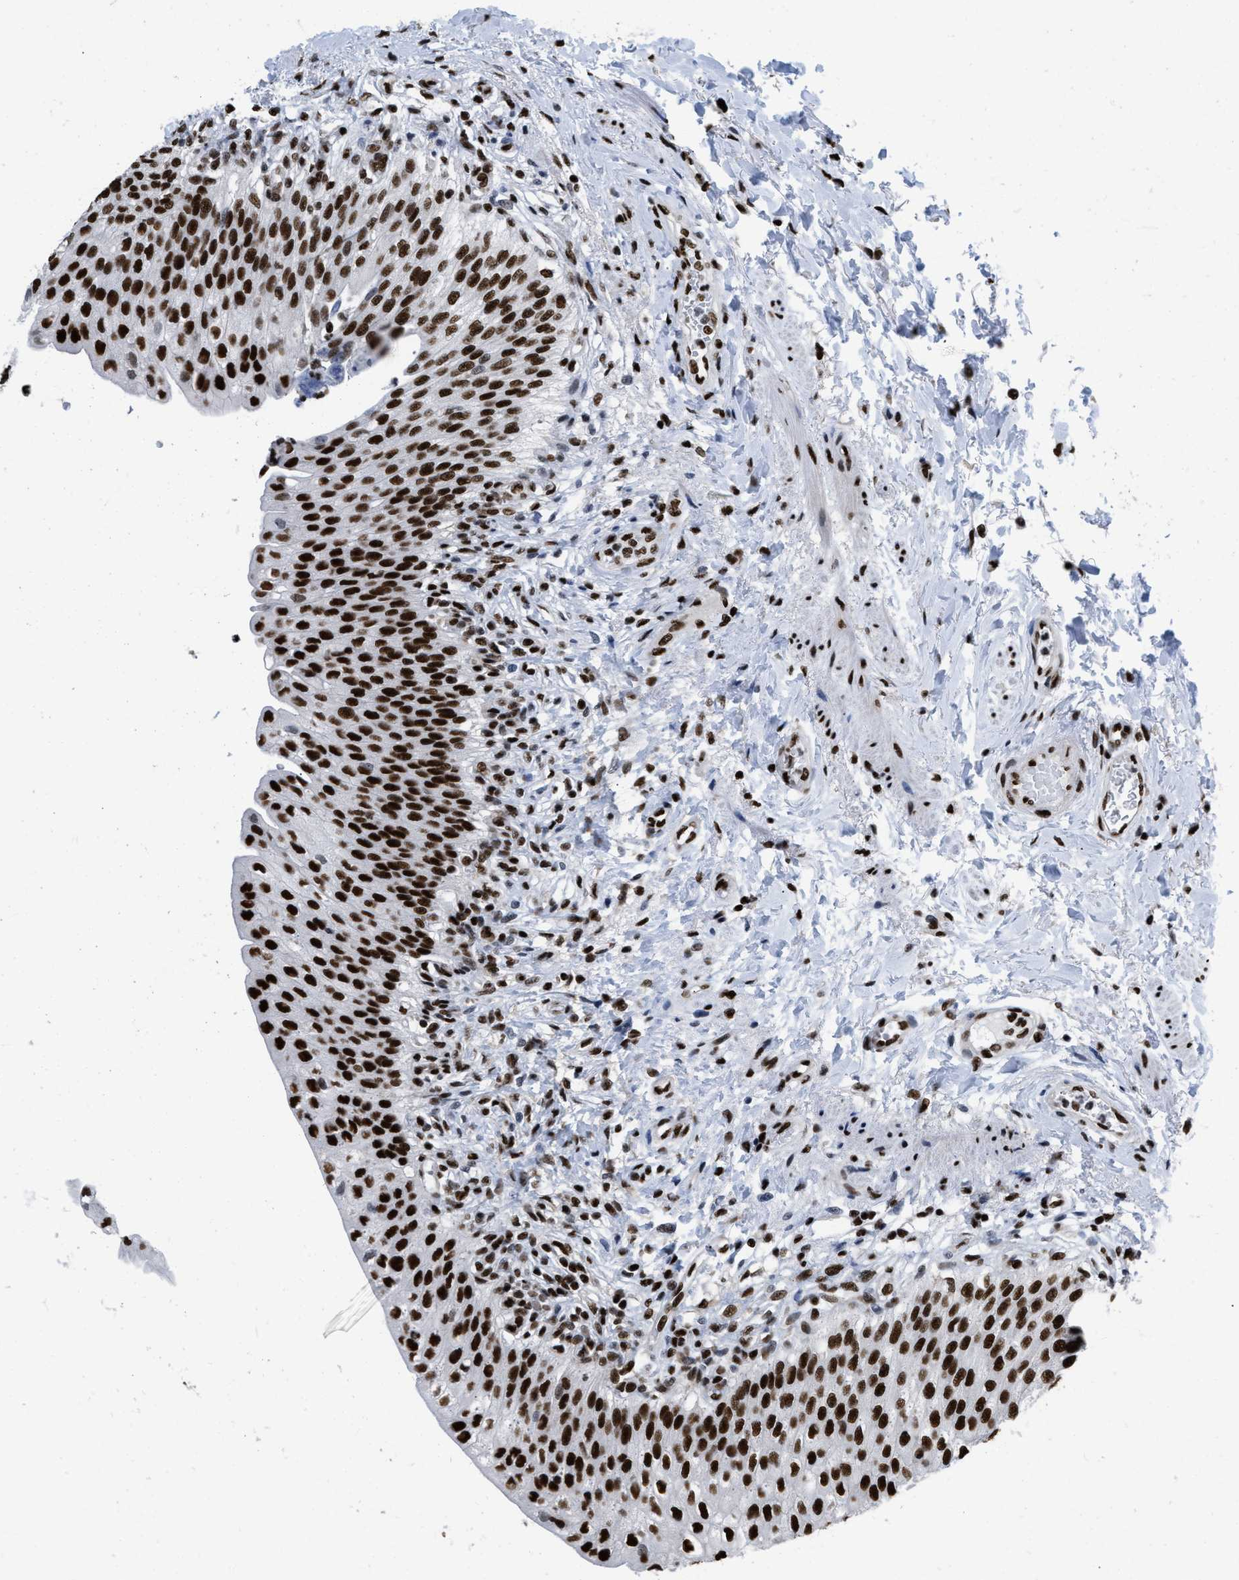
{"staining": {"intensity": "strong", "quantity": ">75%", "location": "nuclear"}, "tissue": "urinary bladder", "cell_type": "Urothelial cells", "image_type": "normal", "snomed": [{"axis": "morphology", "description": "Normal tissue, NOS"}, {"axis": "topography", "description": "Urinary bladder"}], "caption": "Immunohistochemistry (DAB (3,3'-diaminobenzidine)) staining of unremarkable human urinary bladder reveals strong nuclear protein positivity in about >75% of urothelial cells.", "gene": "CREB1", "patient": {"sex": "female", "age": 60}}